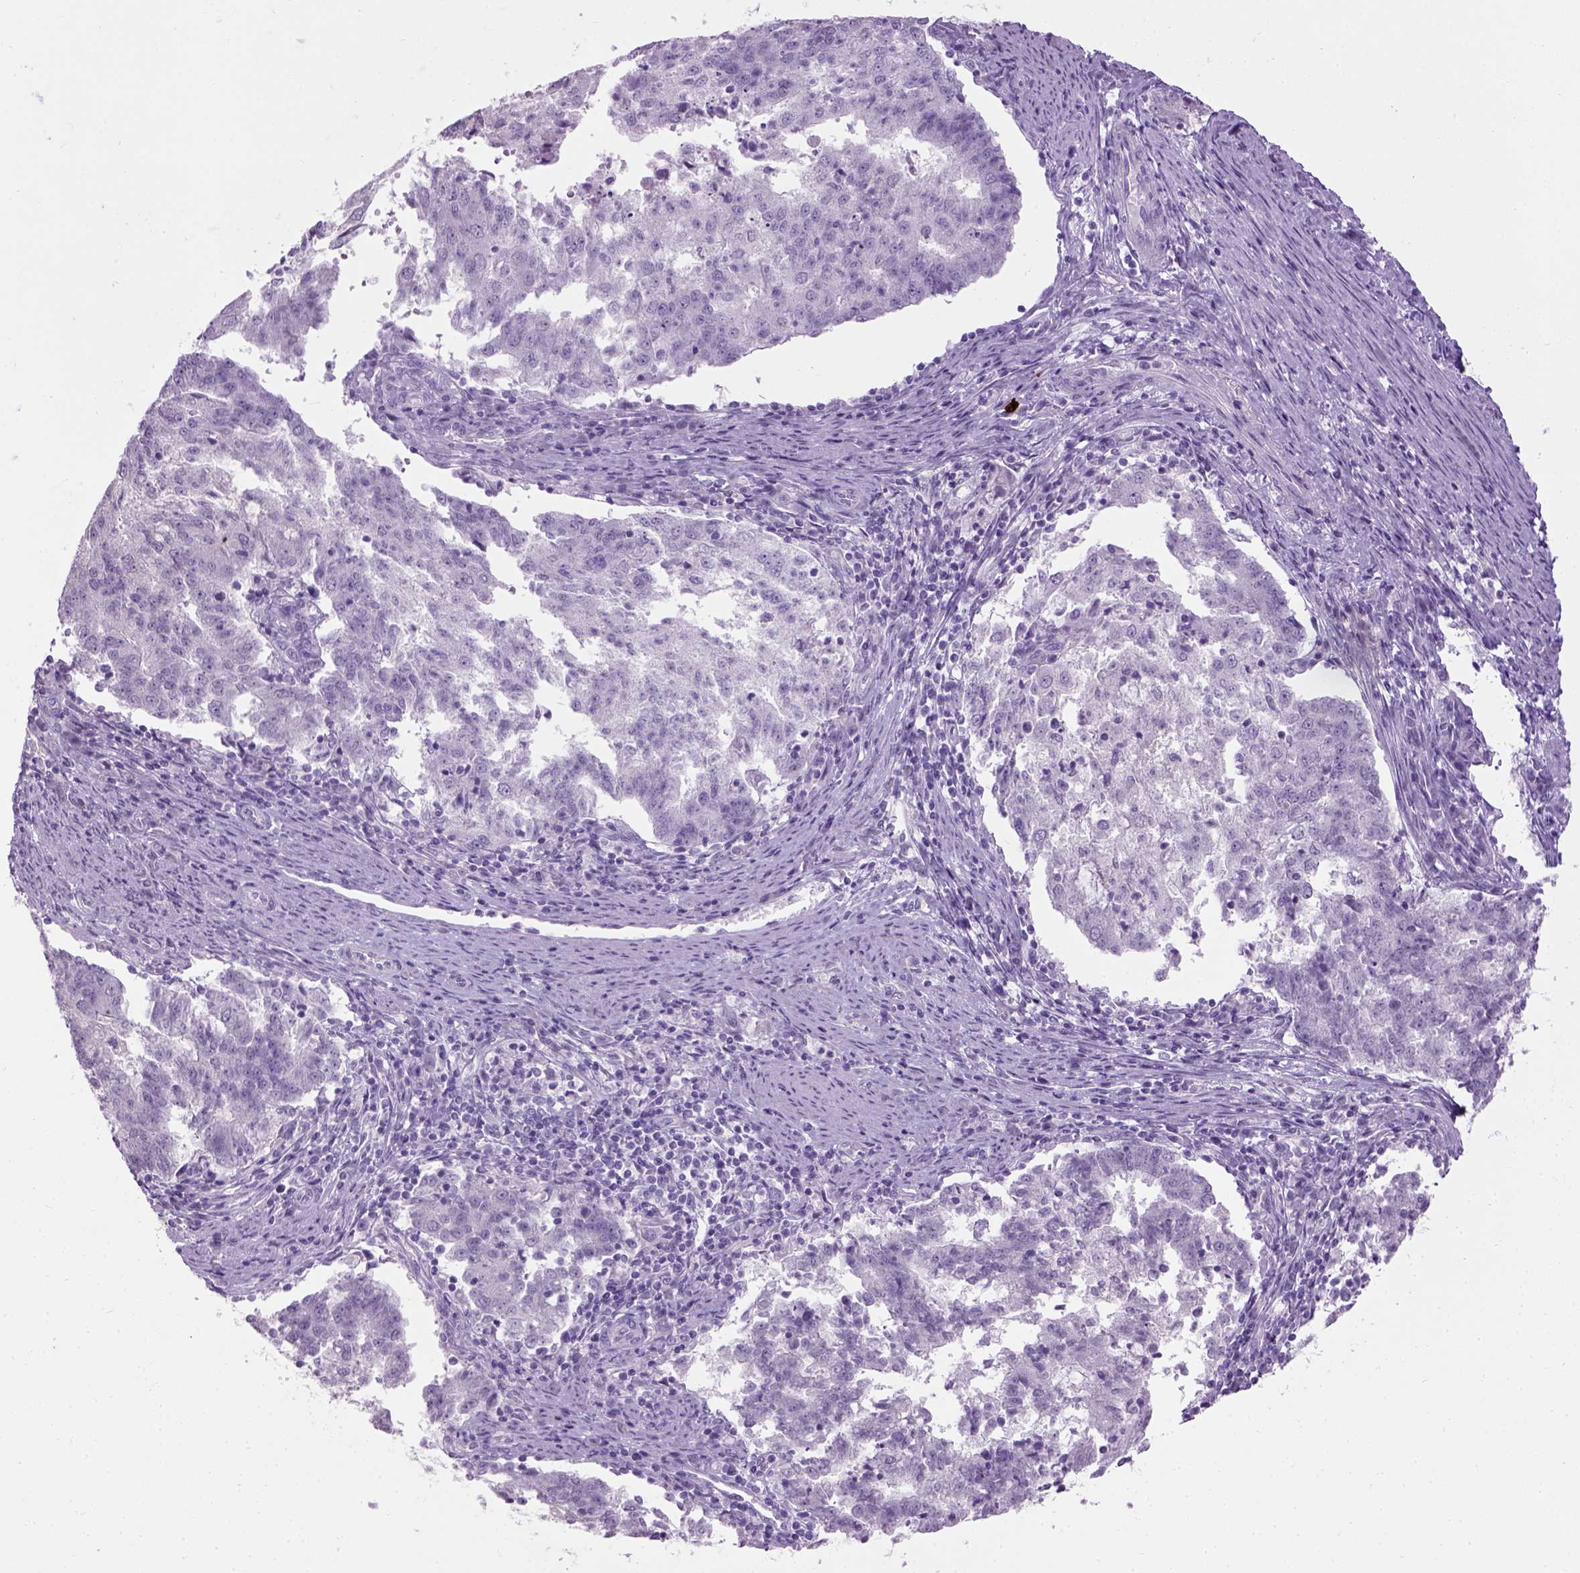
{"staining": {"intensity": "negative", "quantity": "none", "location": "none"}, "tissue": "endometrial cancer", "cell_type": "Tumor cells", "image_type": "cancer", "snomed": [{"axis": "morphology", "description": "Adenocarcinoma, NOS"}, {"axis": "topography", "description": "Endometrium"}], "caption": "Human endometrial cancer stained for a protein using immunohistochemistry demonstrates no positivity in tumor cells.", "gene": "GABRB2", "patient": {"sex": "female", "age": 82}}